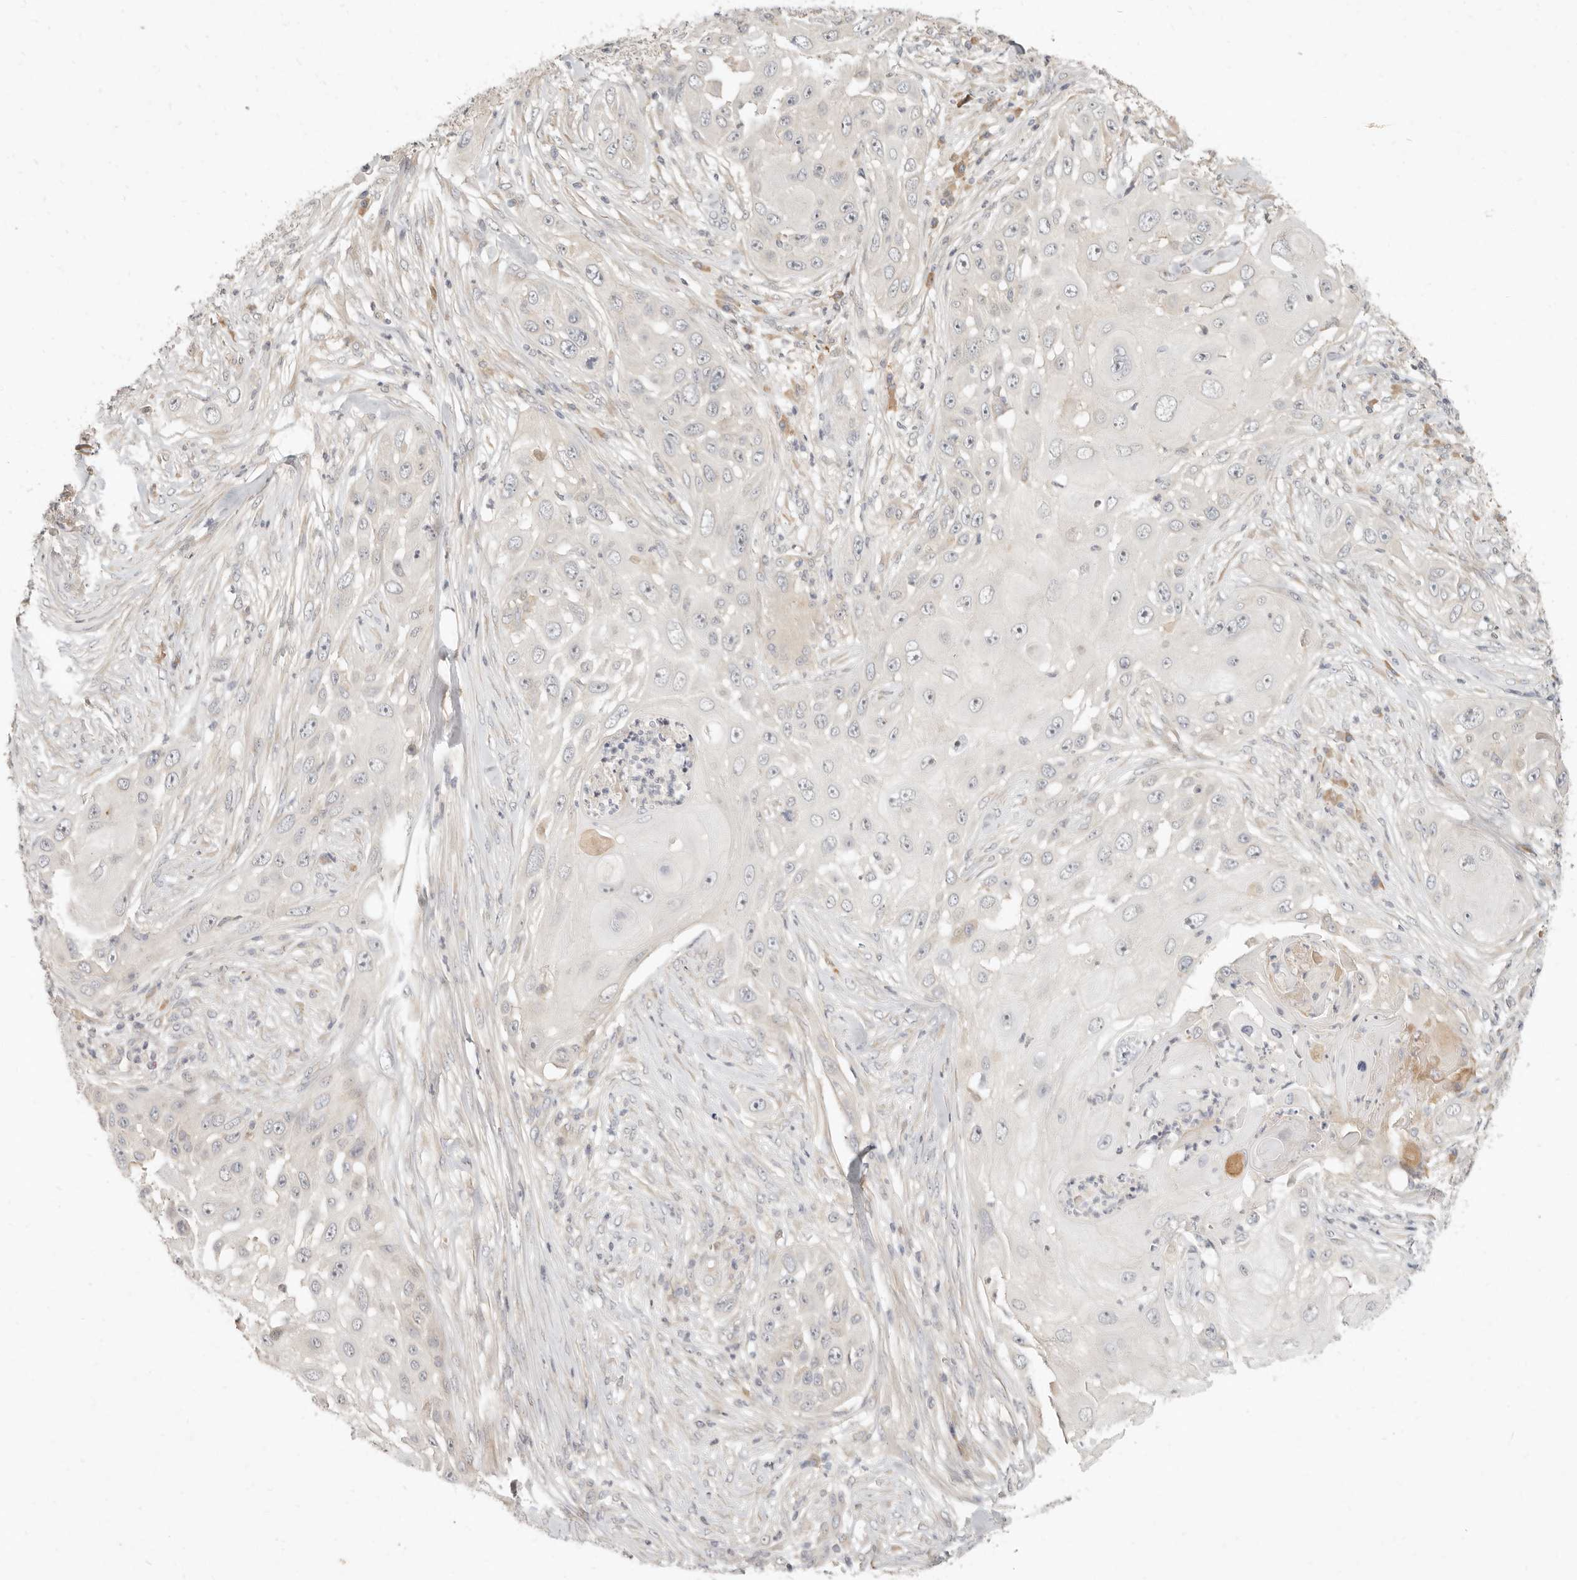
{"staining": {"intensity": "negative", "quantity": "none", "location": "none"}, "tissue": "skin cancer", "cell_type": "Tumor cells", "image_type": "cancer", "snomed": [{"axis": "morphology", "description": "Squamous cell carcinoma, NOS"}, {"axis": "topography", "description": "Skin"}], "caption": "Immunohistochemistry (IHC) of human skin squamous cell carcinoma shows no staining in tumor cells. (Brightfield microscopy of DAB IHC at high magnification).", "gene": "UBXN11", "patient": {"sex": "female", "age": 44}}